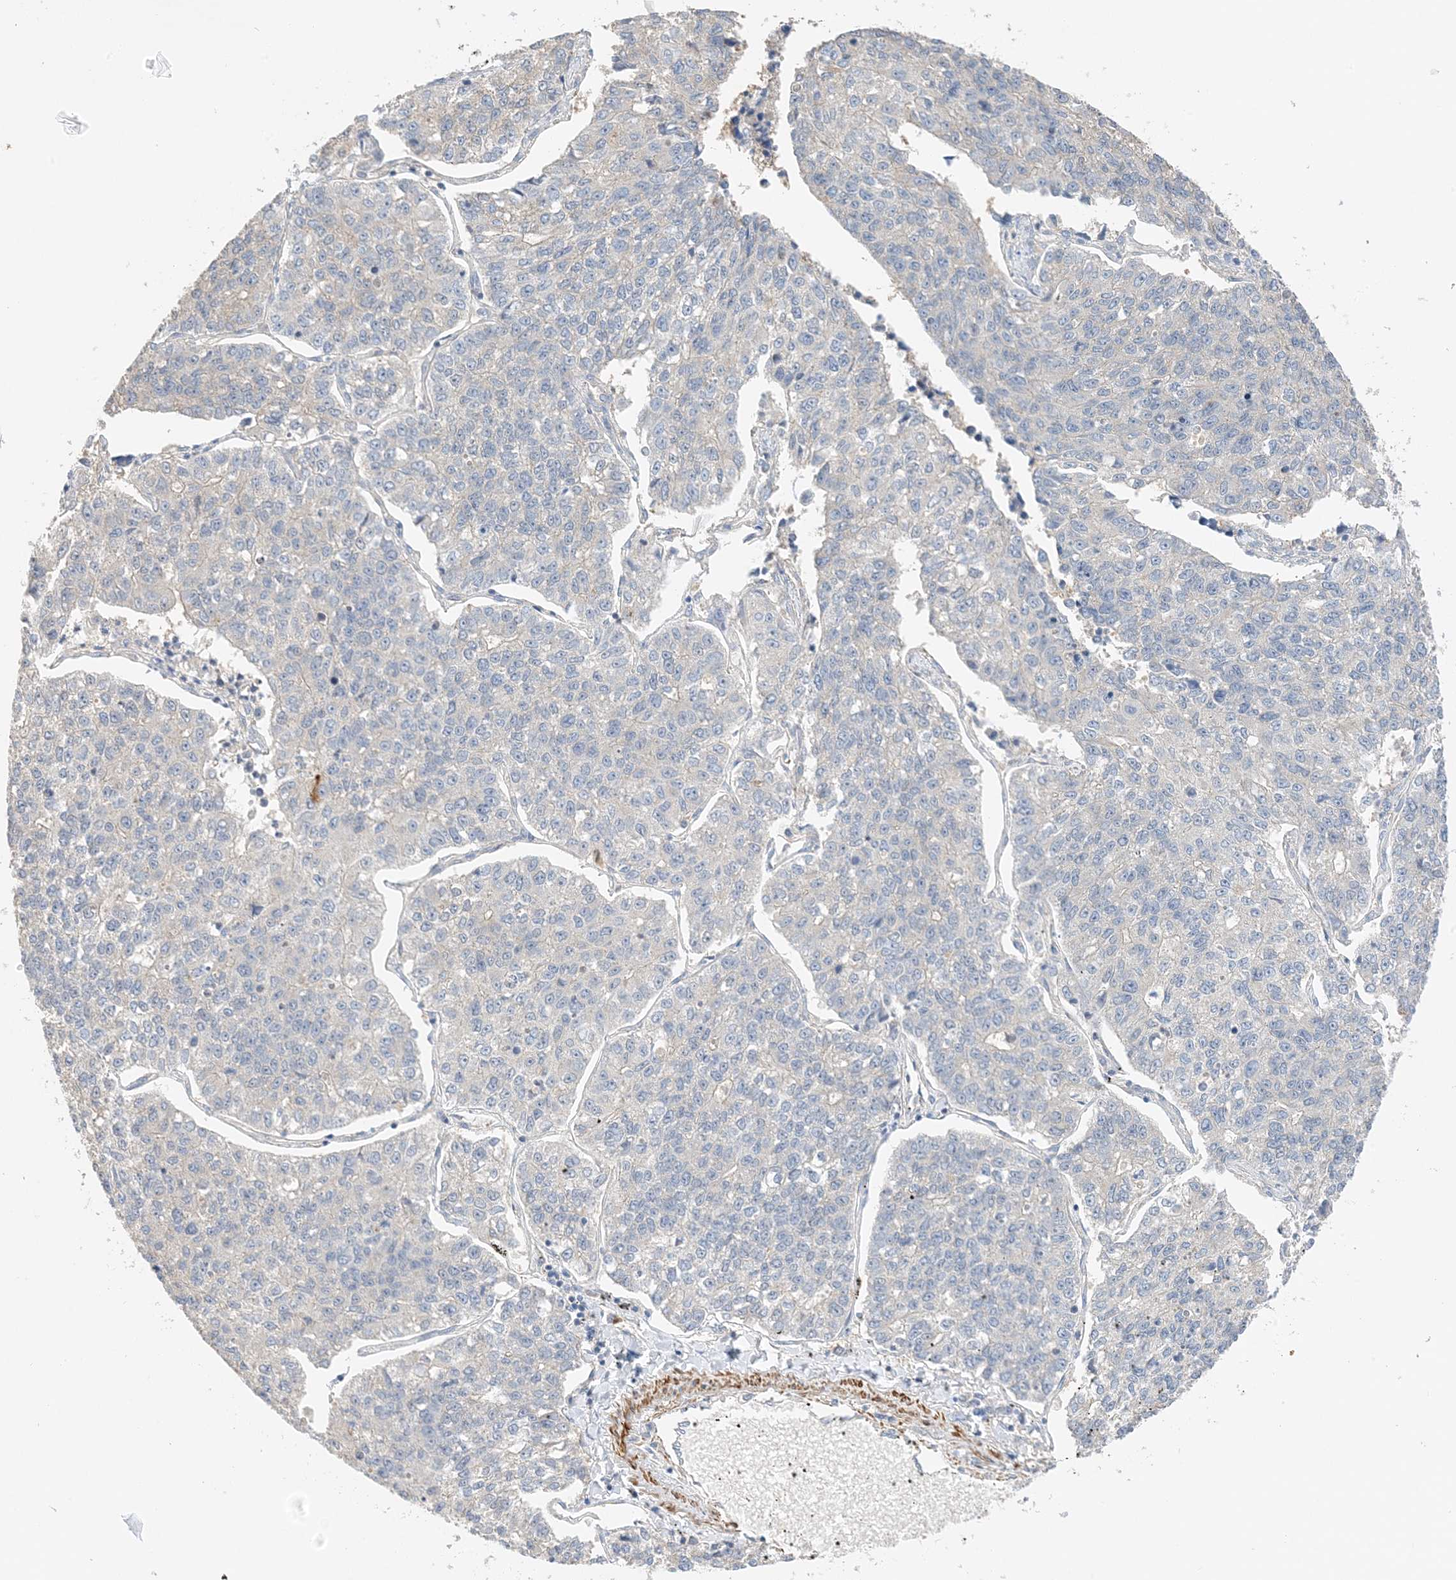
{"staining": {"intensity": "negative", "quantity": "none", "location": "none"}, "tissue": "lung cancer", "cell_type": "Tumor cells", "image_type": "cancer", "snomed": [{"axis": "morphology", "description": "Adenocarcinoma, NOS"}, {"axis": "topography", "description": "Lung"}], "caption": "High magnification brightfield microscopy of lung adenocarcinoma stained with DAB (brown) and counterstained with hematoxylin (blue): tumor cells show no significant expression.", "gene": "KIFBP", "patient": {"sex": "male", "age": 49}}